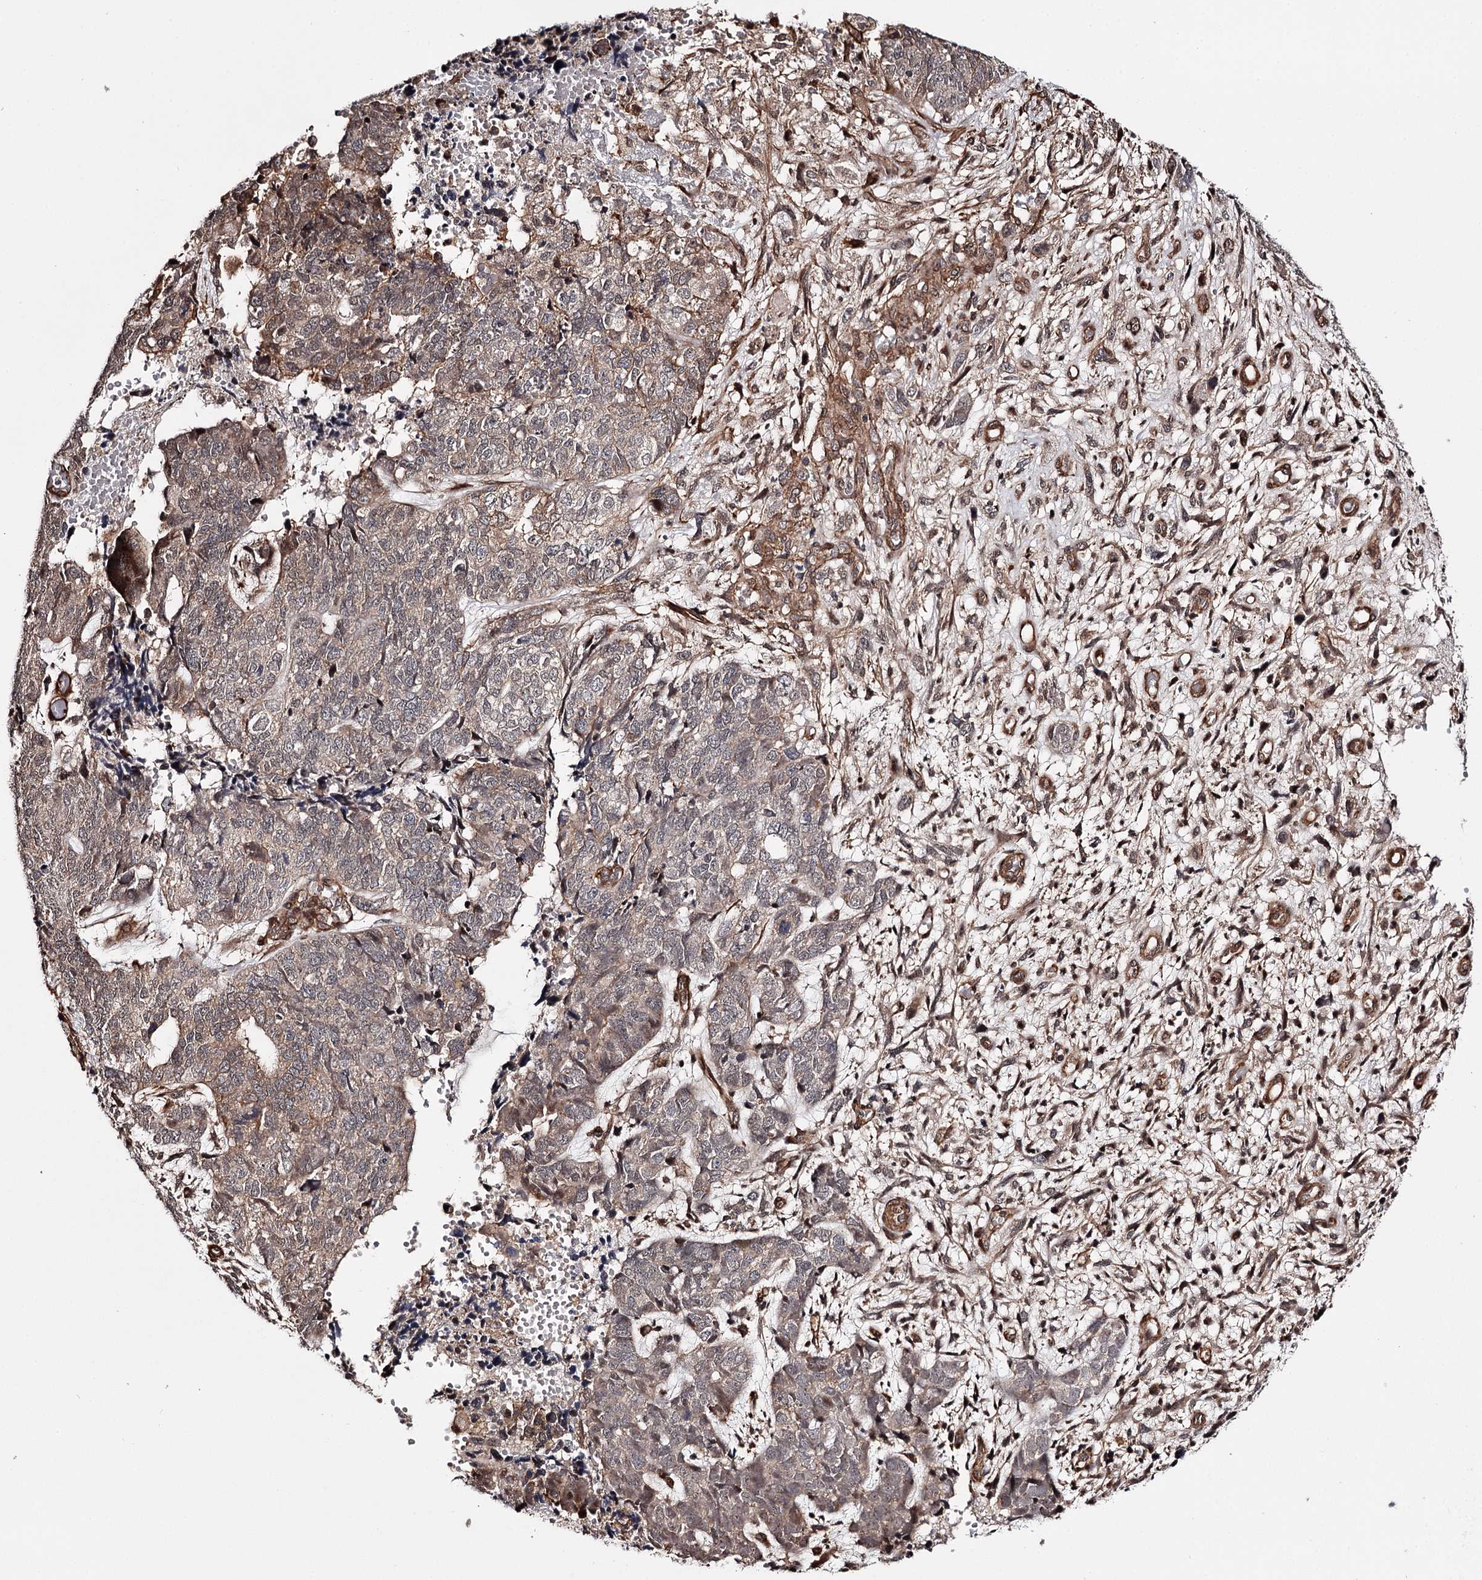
{"staining": {"intensity": "weak", "quantity": "<25%", "location": "cytoplasmic/membranous,nuclear"}, "tissue": "cervical cancer", "cell_type": "Tumor cells", "image_type": "cancer", "snomed": [{"axis": "morphology", "description": "Squamous cell carcinoma, NOS"}, {"axis": "topography", "description": "Cervix"}], "caption": "Cervical cancer stained for a protein using IHC shows no expression tumor cells.", "gene": "TTC33", "patient": {"sex": "female", "age": 63}}